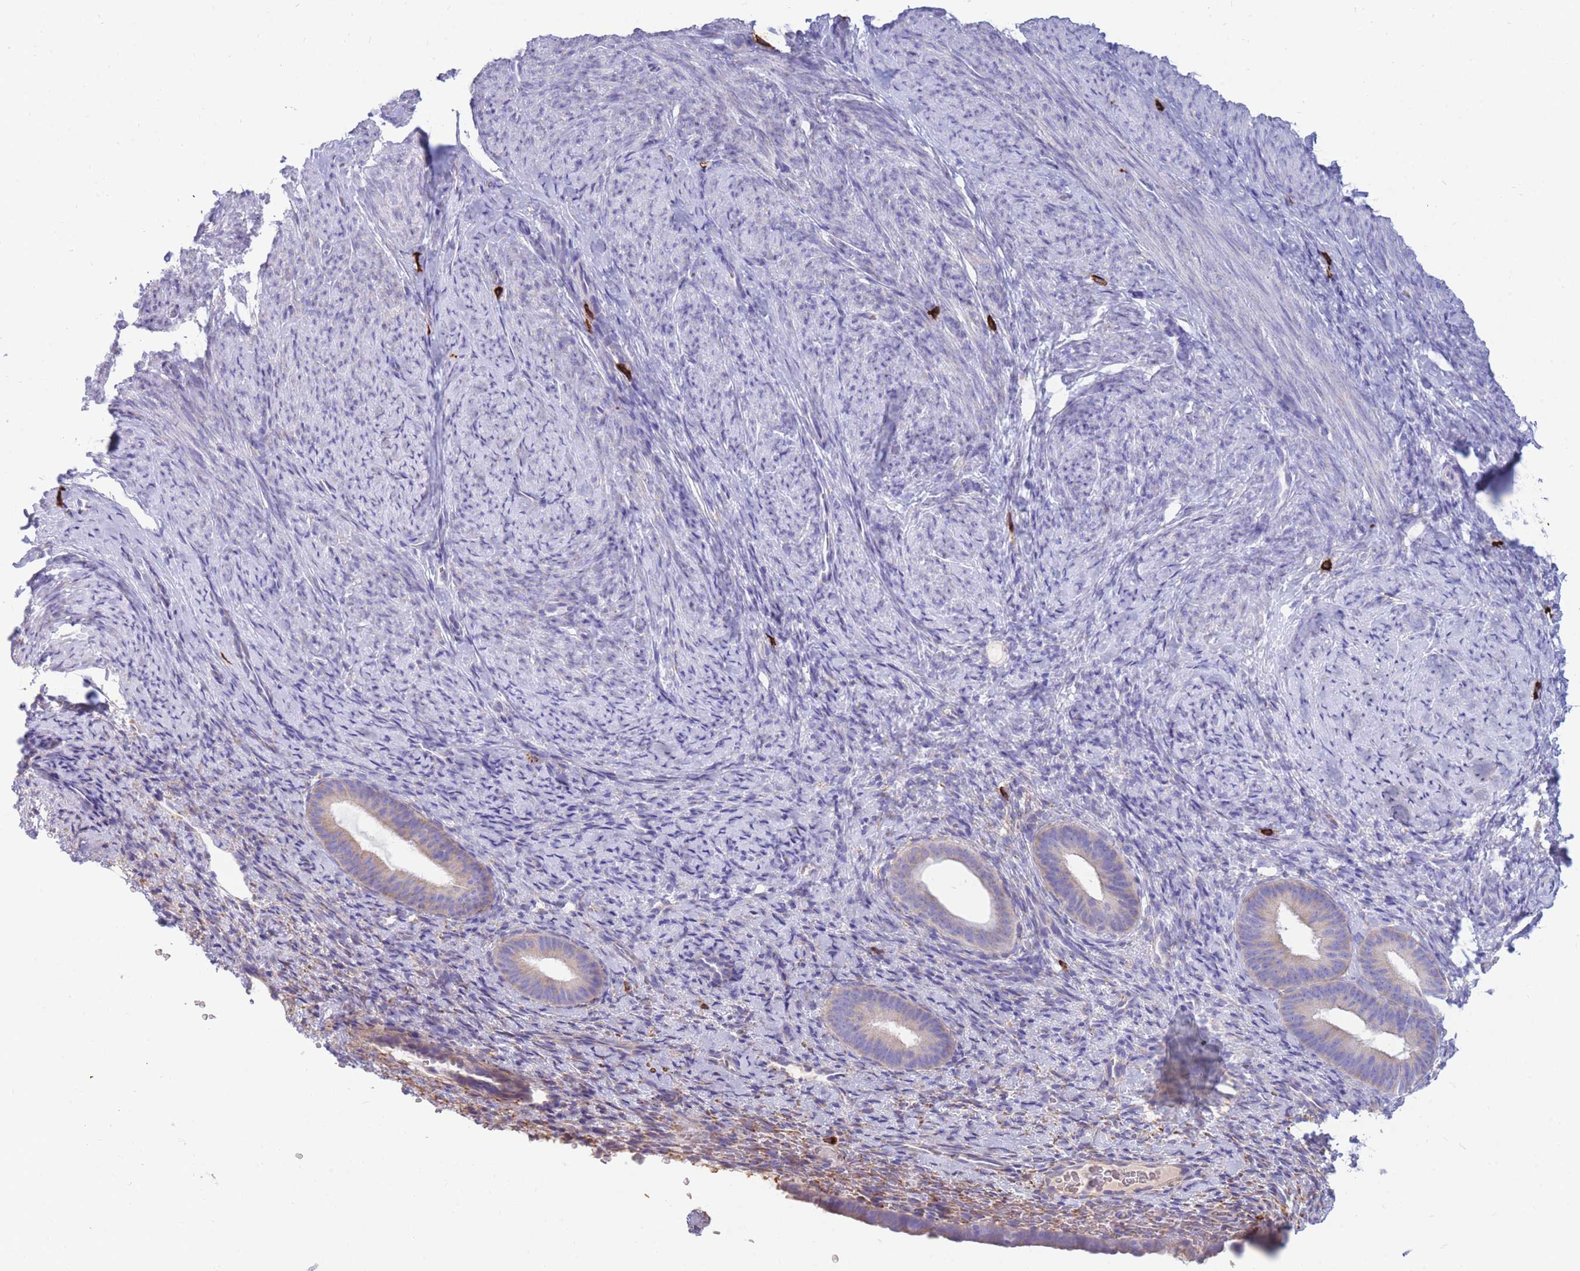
{"staining": {"intensity": "negative", "quantity": "none", "location": "none"}, "tissue": "endometrium", "cell_type": "Cells in endometrial stroma", "image_type": "normal", "snomed": [{"axis": "morphology", "description": "Normal tissue, NOS"}, {"axis": "topography", "description": "Endometrium"}], "caption": "Cells in endometrial stroma show no significant protein staining in normal endometrium. (DAB IHC, high magnification).", "gene": "TPSAB1", "patient": {"sex": "female", "age": 65}}